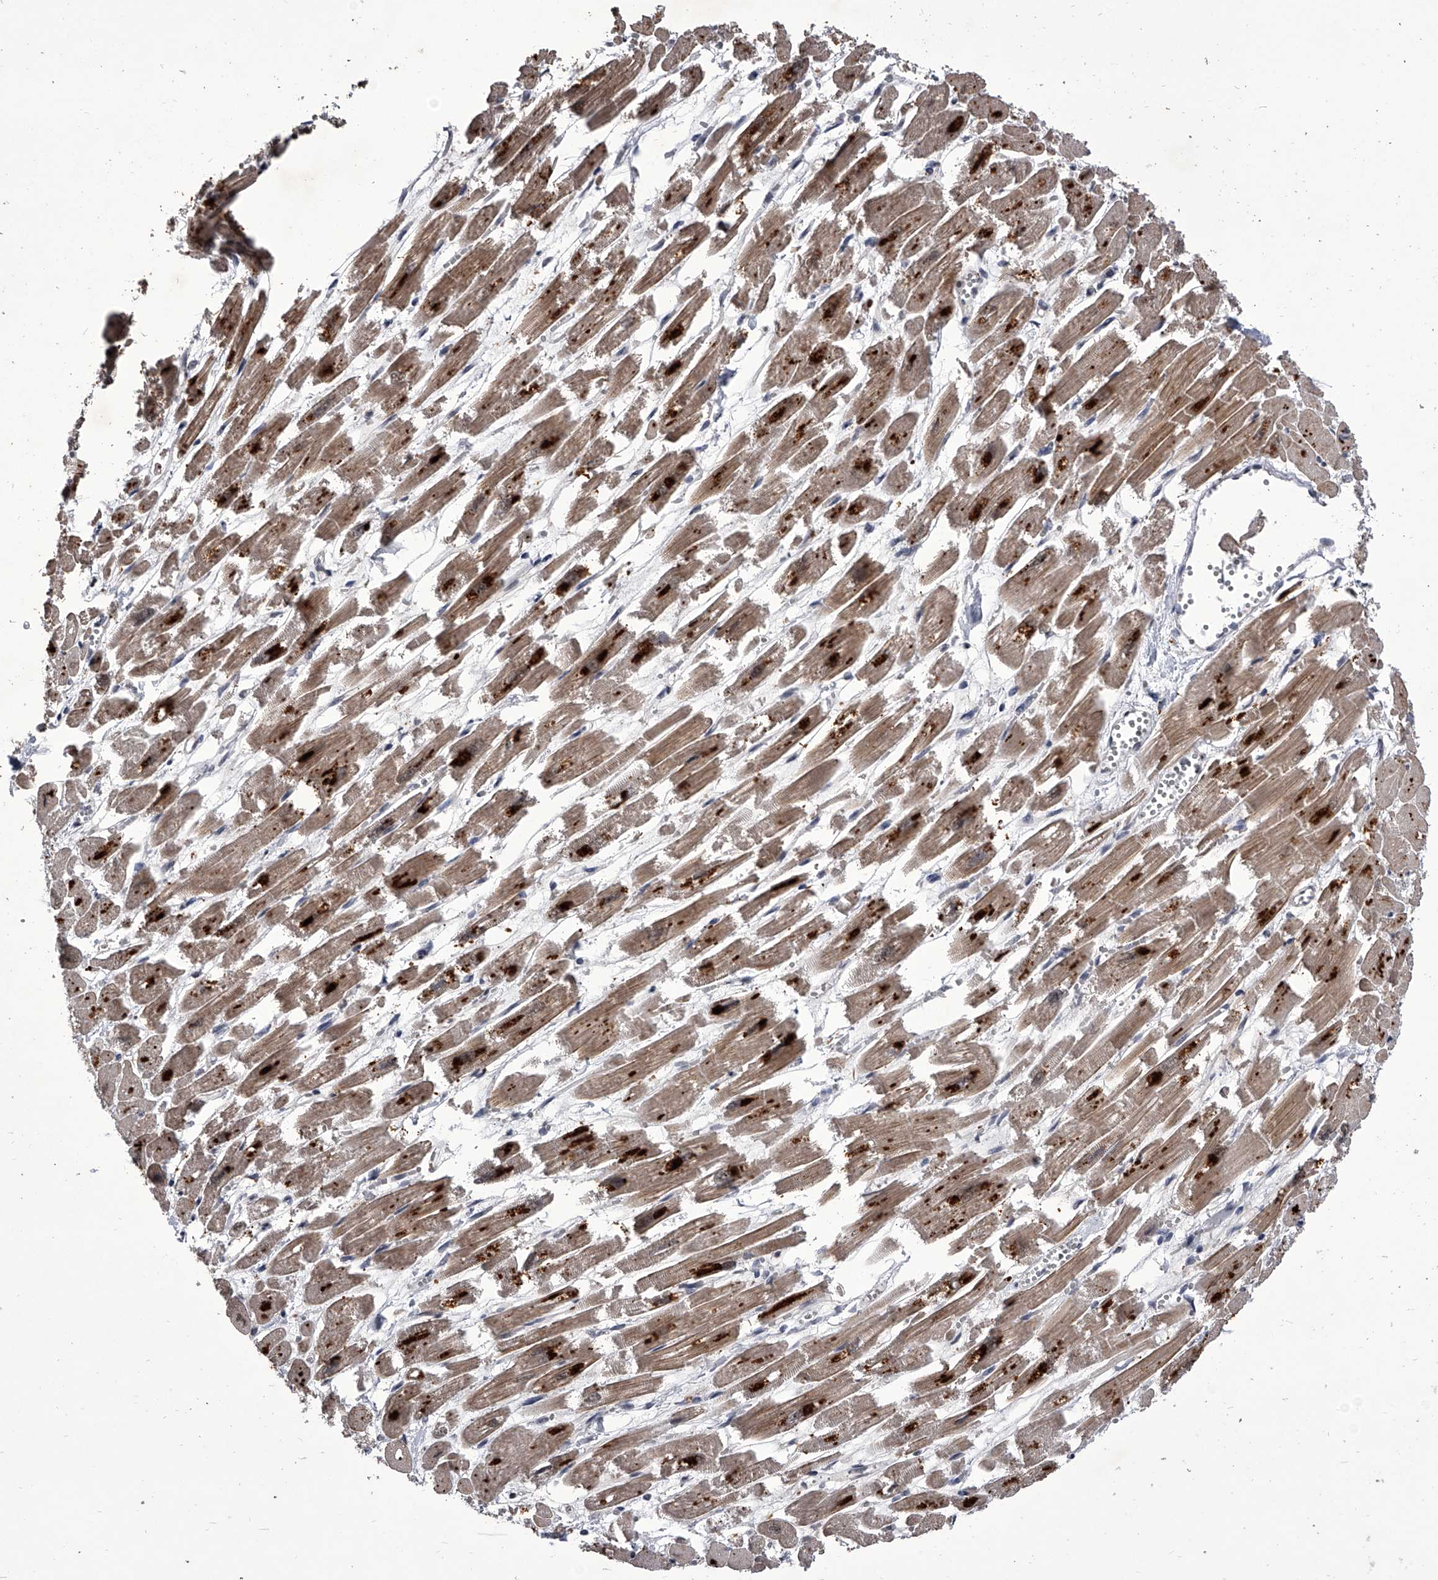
{"staining": {"intensity": "strong", "quantity": "<25%", "location": "cytoplasmic/membranous,nuclear"}, "tissue": "heart muscle", "cell_type": "Cardiomyocytes", "image_type": "normal", "snomed": [{"axis": "morphology", "description": "Normal tissue, NOS"}, {"axis": "topography", "description": "Heart"}], "caption": "Immunohistochemistry (IHC) of normal human heart muscle exhibits medium levels of strong cytoplasmic/membranous,nuclear positivity in approximately <25% of cardiomyocytes.", "gene": "CMTR1", "patient": {"sex": "male", "age": 54}}